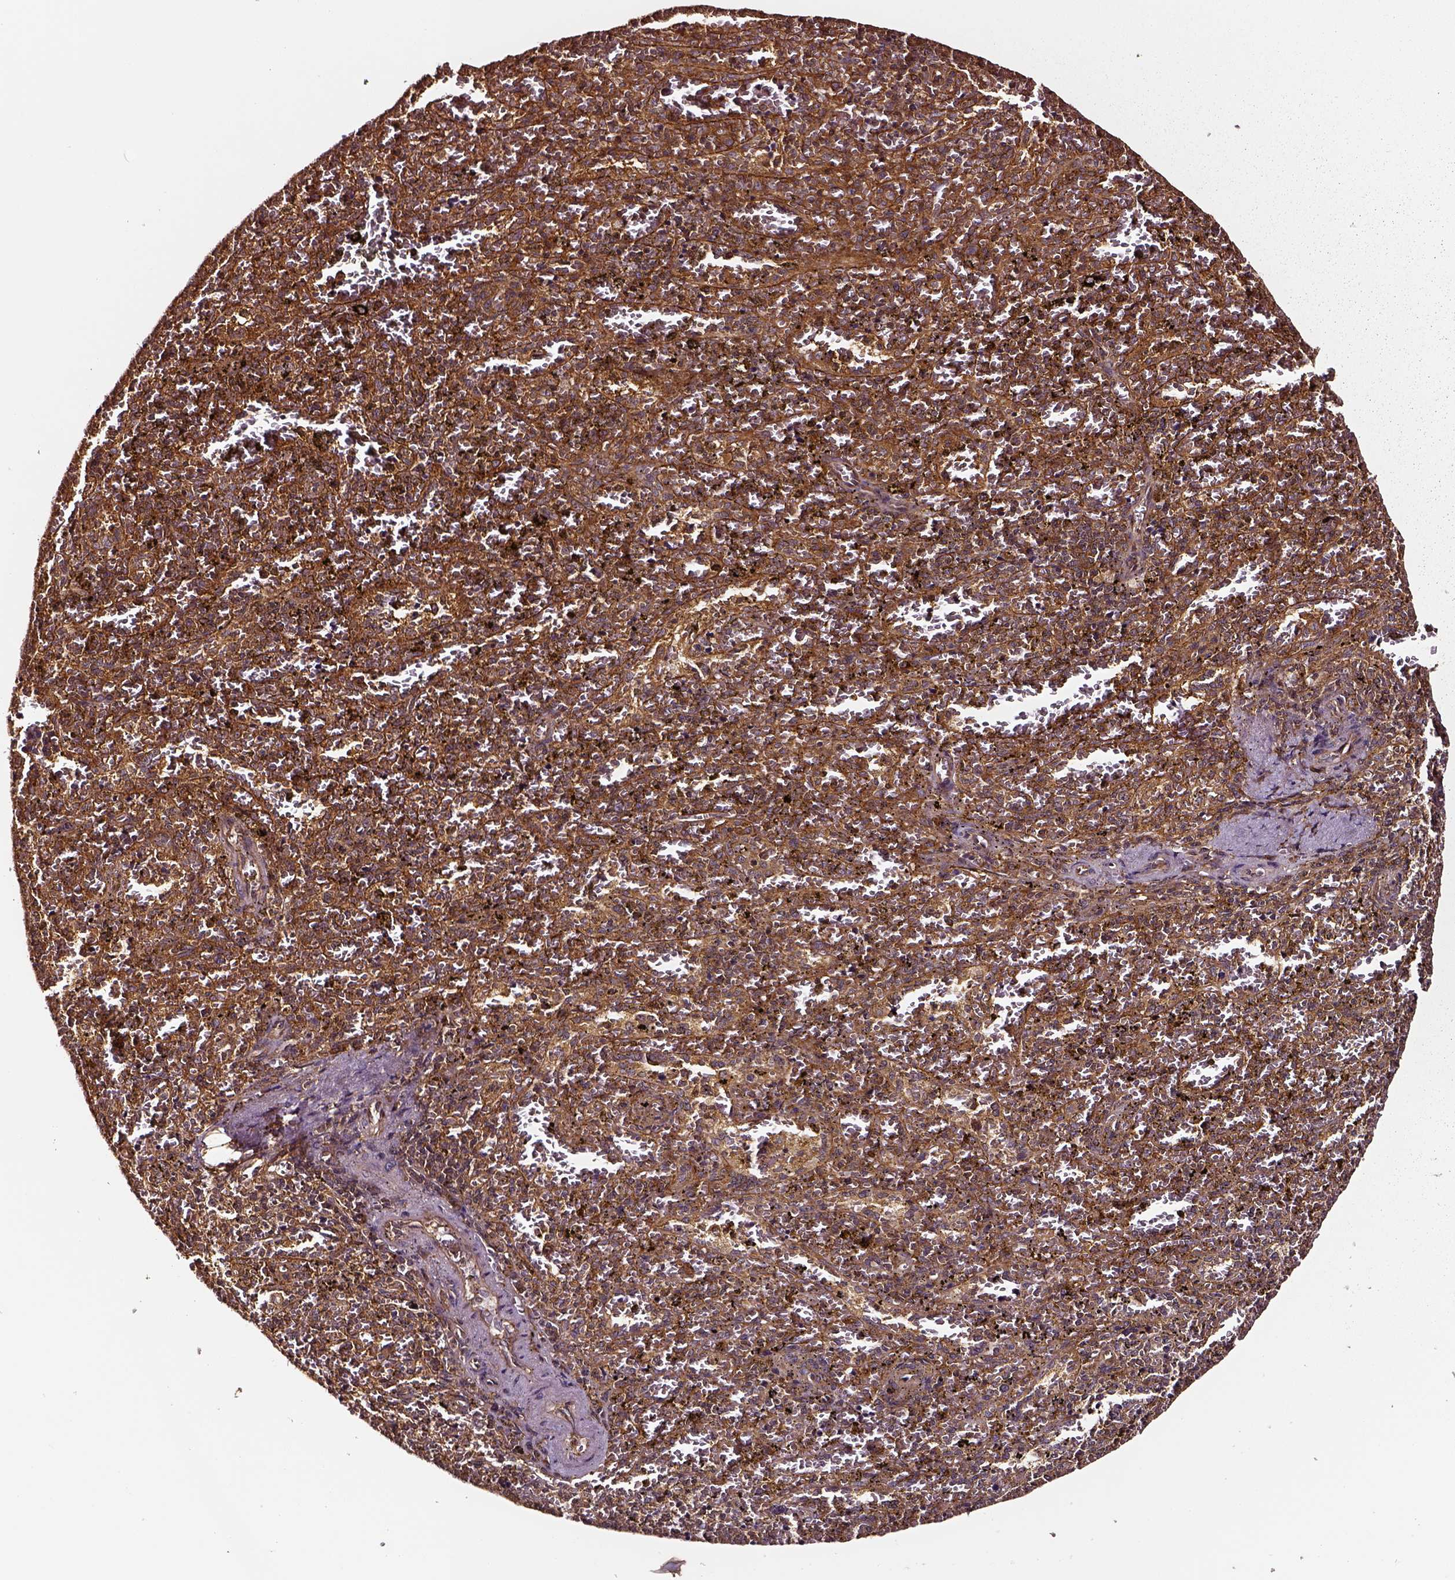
{"staining": {"intensity": "strong", "quantity": ">75%", "location": "cytoplasmic/membranous"}, "tissue": "spleen", "cell_type": "Cells in red pulp", "image_type": "normal", "snomed": [{"axis": "morphology", "description": "Normal tissue, NOS"}, {"axis": "topography", "description": "Spleen"}], "caption": "There is high levels of strong cytoplasmic/membranous staining in cells in red pulp of normal spleen, as demonstrated by immunohistochemical staining (brown color).", "gene": "RASSF5", "patient": {"sex": "female", "age": 50}}